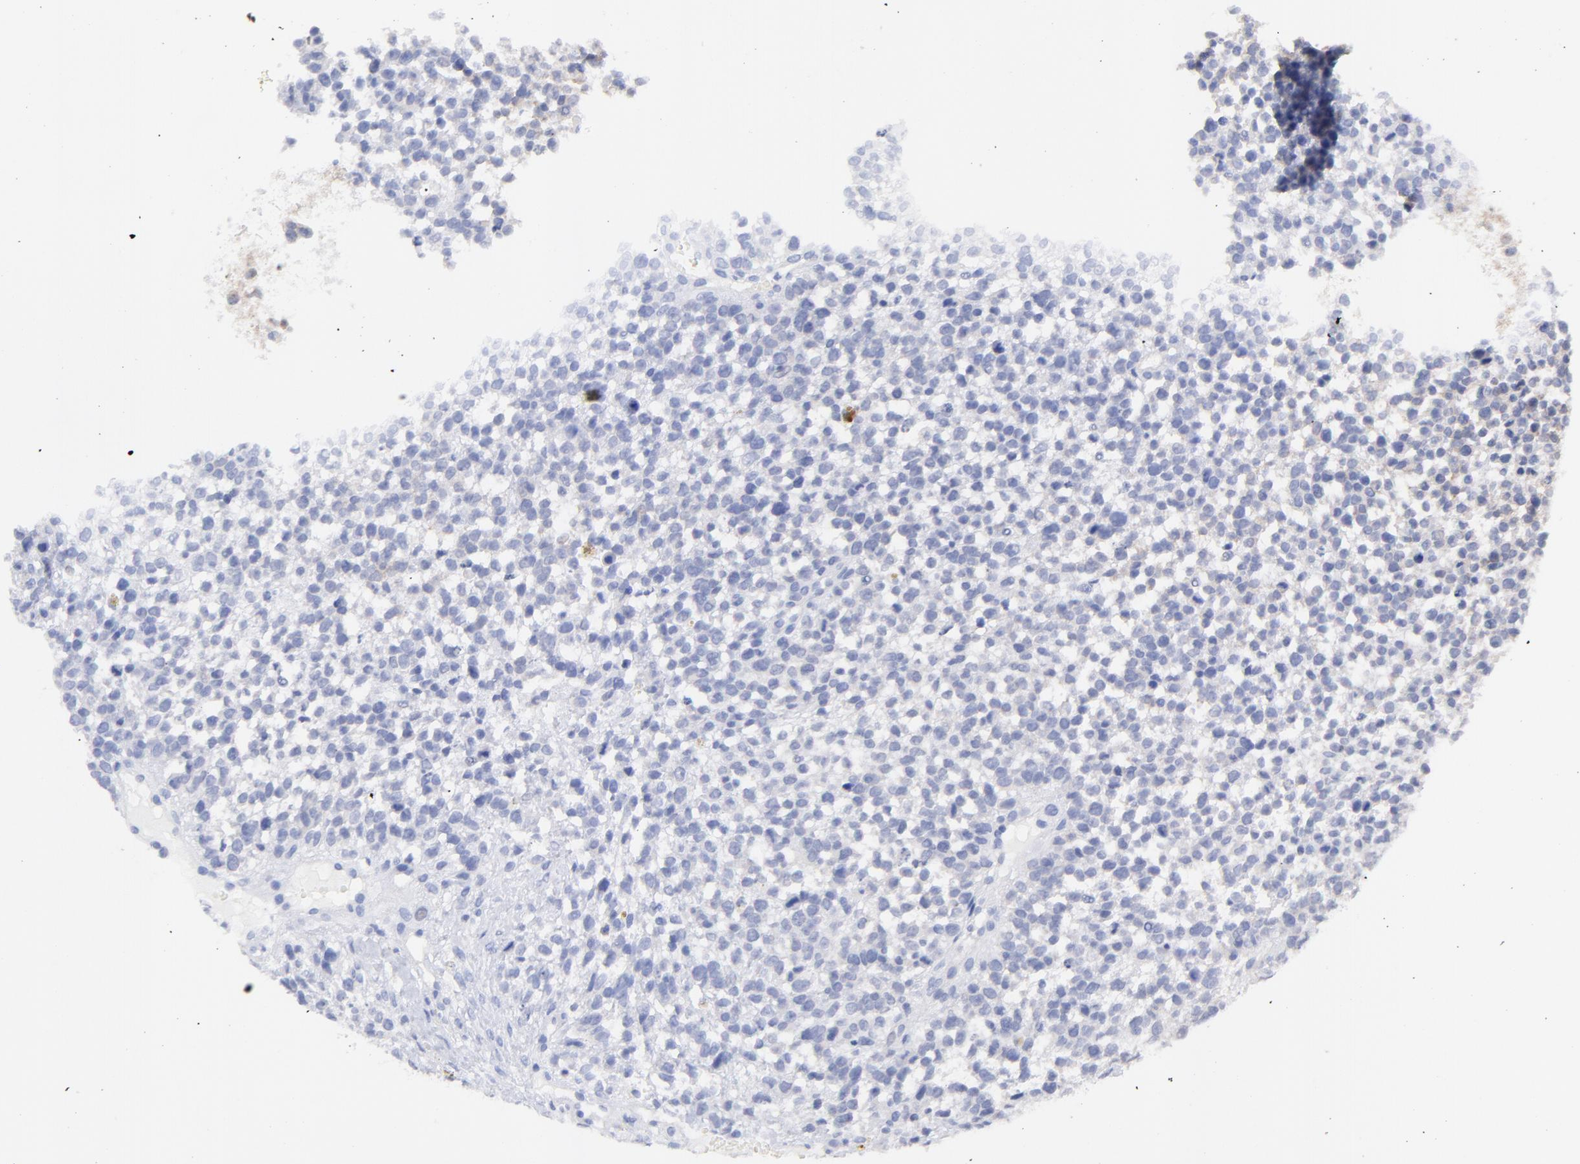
{"staining": {"intensity": "negative", "quantity": "none", "location": "none"}, "tissue": "glioma", "cell_type": "Tumor cells", "image_type": "cancer", "snomed": [{"axis": "morphology", "description": "Glioma, malignant, High grade"}, {"axis": "topography", "description": "Brain"}], "caption": "High power microscopy image of an immunohistochemistry histopathology image of glioma, revealing no significant staining in tumor cells.", "gene": "CFAP57", "patient": {"sex": "male", "age": 66}}